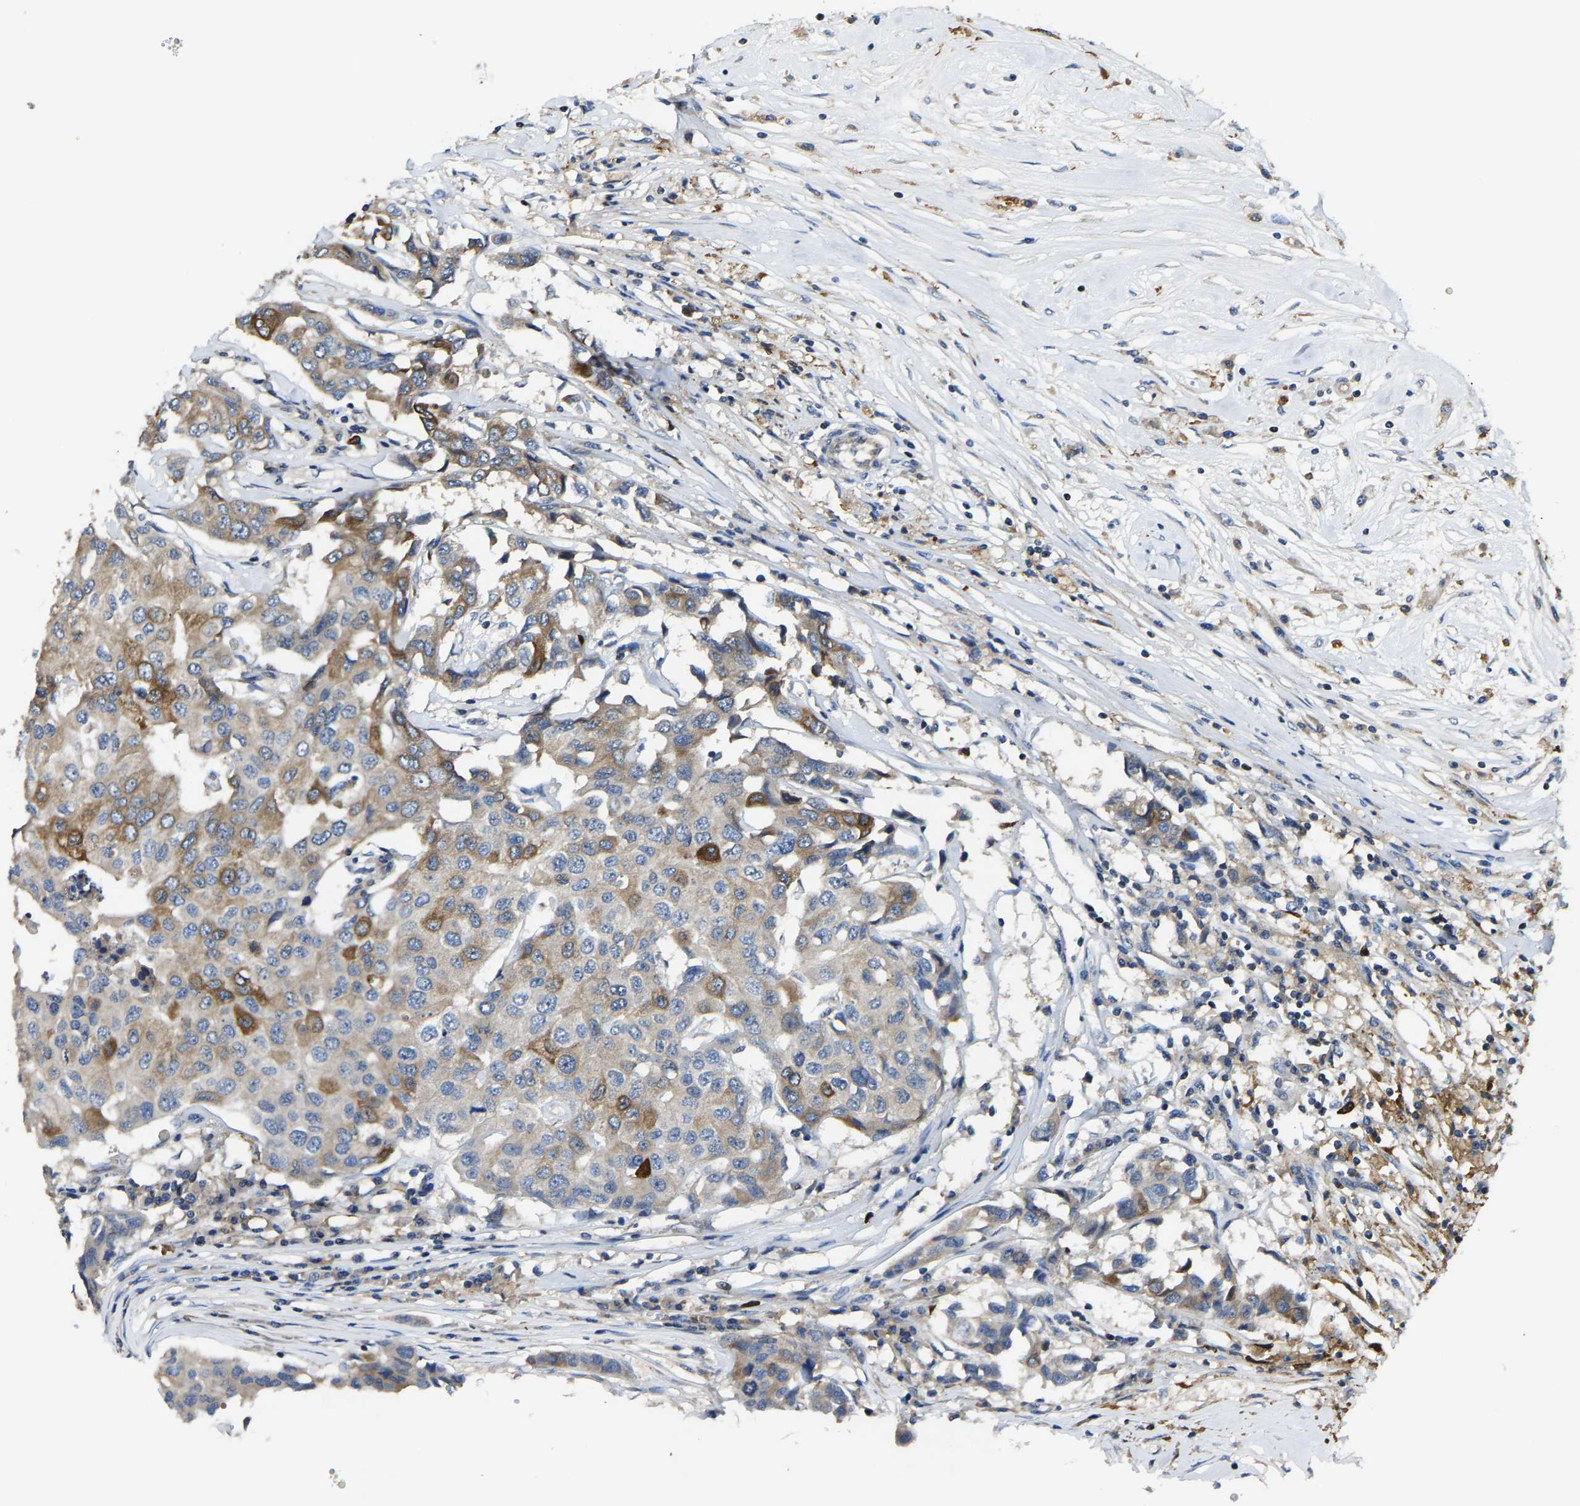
{"staining": {"intensity": "moderate", "quantity": "25%-75%", "location": "cytoplasmic/membranous"}, "tissue": "breast cancer", "cell_type": "Tumor cells", "image_type": "cancer", "snomed": [{"axis": "morphology", "description": "Duct carcinoma"}, {"axis": "topography", "description": "Breast"}], "caption": "Immunohistochemical staining of human breast cancer demonstrates medium levels of moderate cytoplasmic/membranous expression in about 25%-75% of tumor cells.", "gene": "AGBL3", "patient": {"sex": "female", "age": 80}}